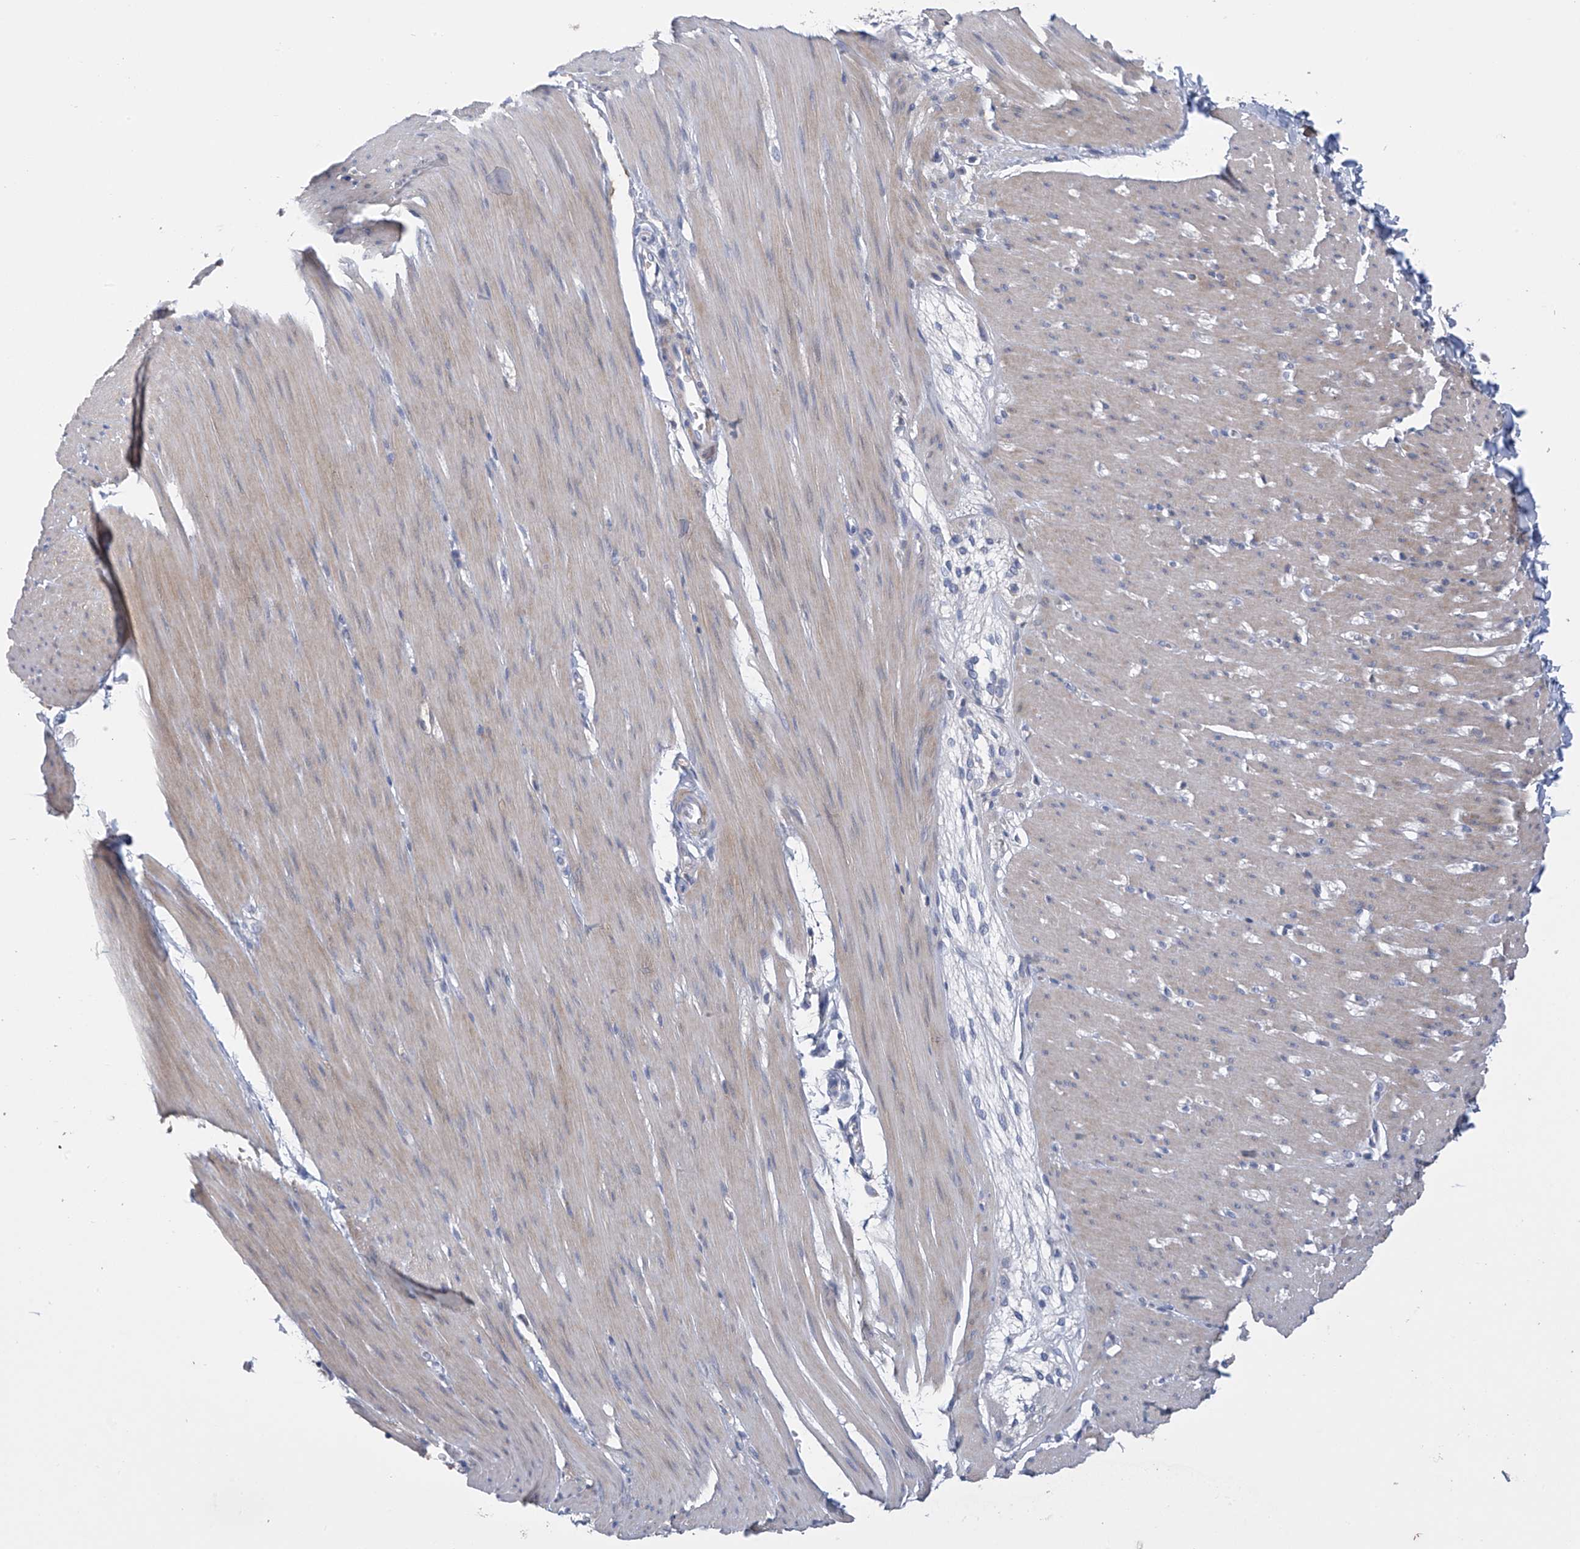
{"staining": {"intensity": "moderate", "quantity": "<25%", "location": "cytoplasmic/membranous"}, "tissue": "smooth muscle", "cell_type": "Smooth muscle cells", "image_type": "normal", "snomed": [{"axis": "morphology", "description": "Normal tissue, NOS"}, {"axis": "morphology", "description": "Adenocarcinoma, NOS"}, {"axis": "topography", "description": "Colon"}, {"axis": "topography", "description": "Peripheral nerve tissue"}], "caption": "Smooth muscle stained with a brown dye reveals moderate cytoplasmic/membranous positive positivity in approximately <25% of smooth muscle cells.", "gene": "SLCO4A1", "patient": {"sex": "male", "age": 14}}